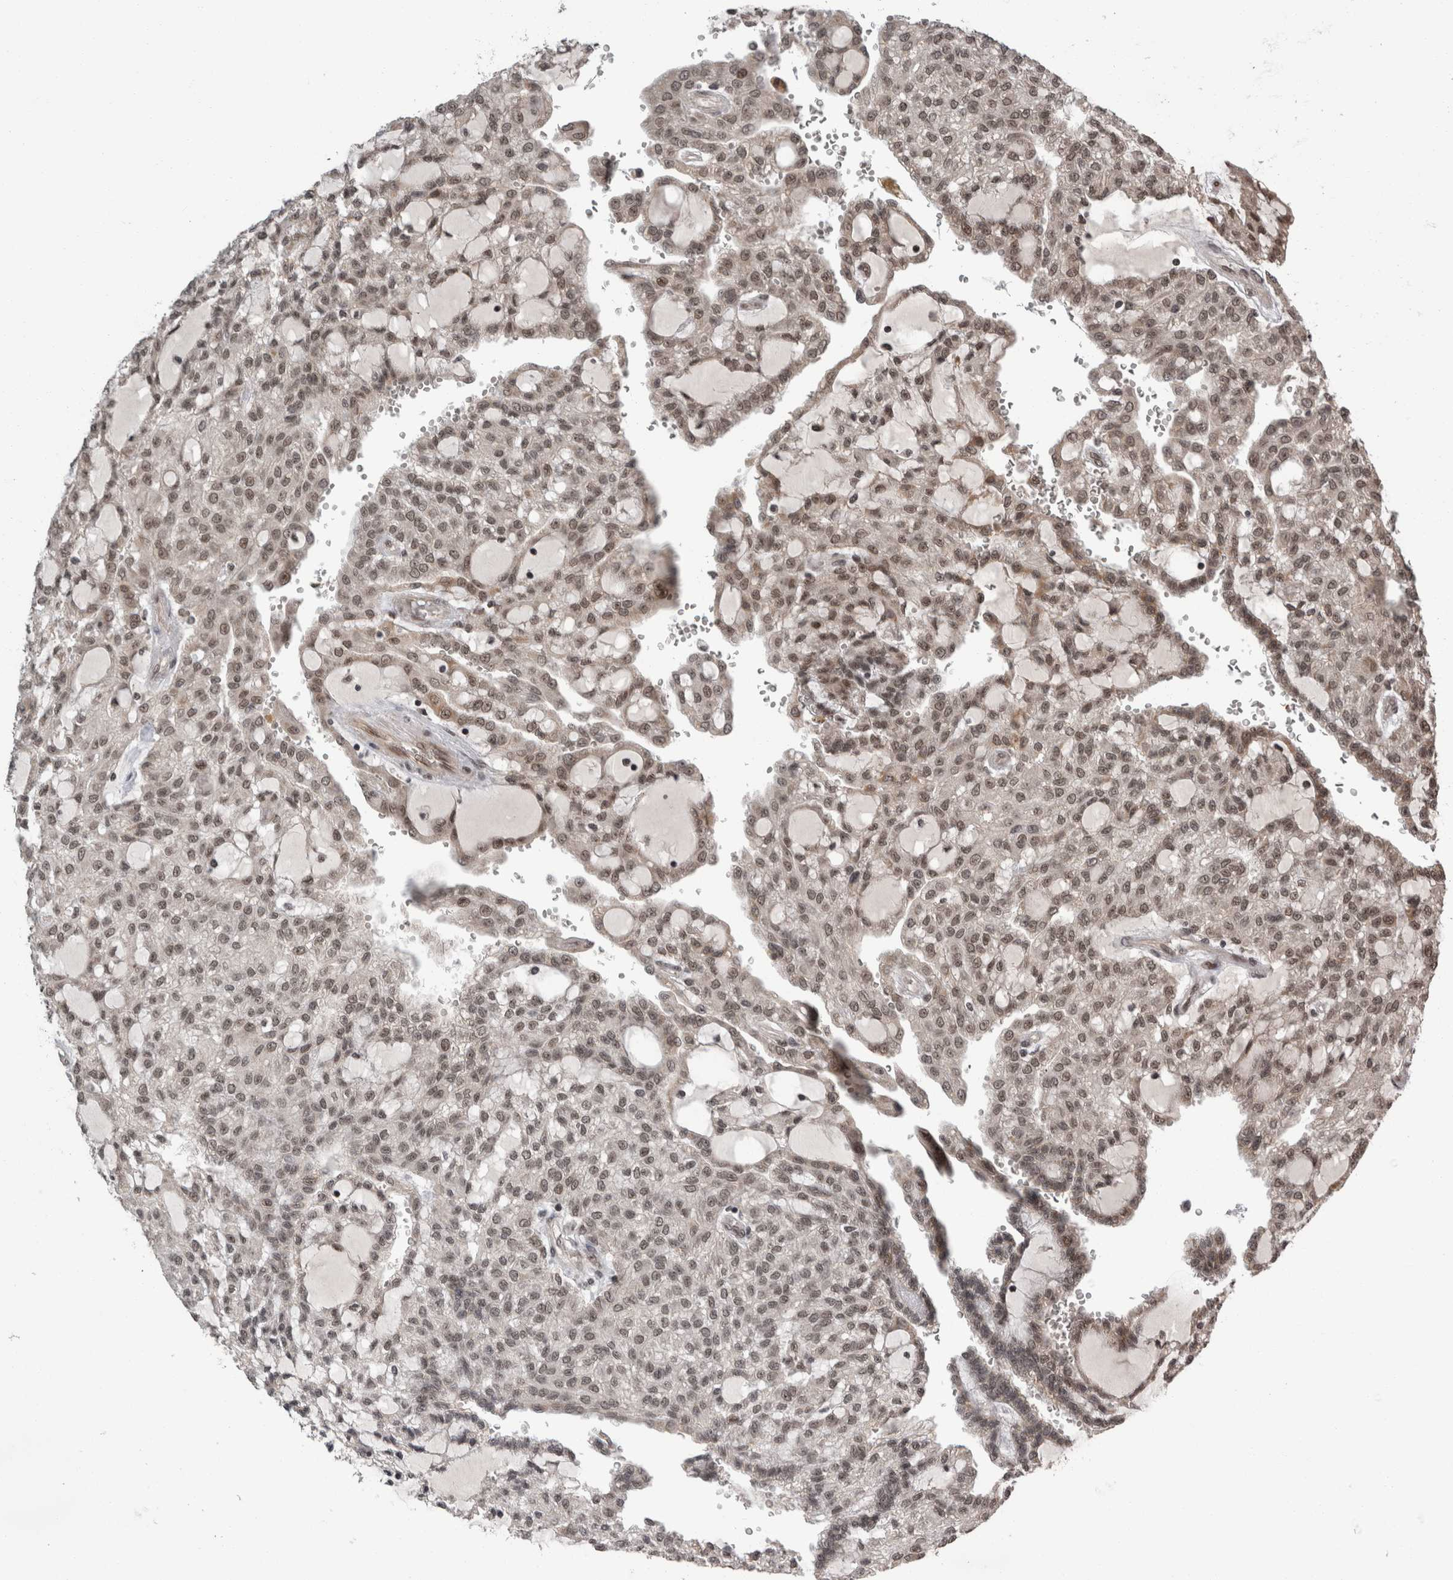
{"staining": {"intensity": "weak", "quantity": "25%-75%", "location": "nuclear"}, "tissue": "renal cancer", "cell_type": "Tumor cells", "image_type": "cancer", "snomed": [{"axis": "morphology", "description": "Adenocarcinoma, NOS"}, {"axis": "topography", "description": "Kidney"}], "caption": "Immunohistochemical staining of human renal adenocarcinoma shows weak nuclear protein positivity in approximately 25%-75% of tumor cells.", "gene": "CPSF2", "patient": {"sex": "male", "age": 63}}